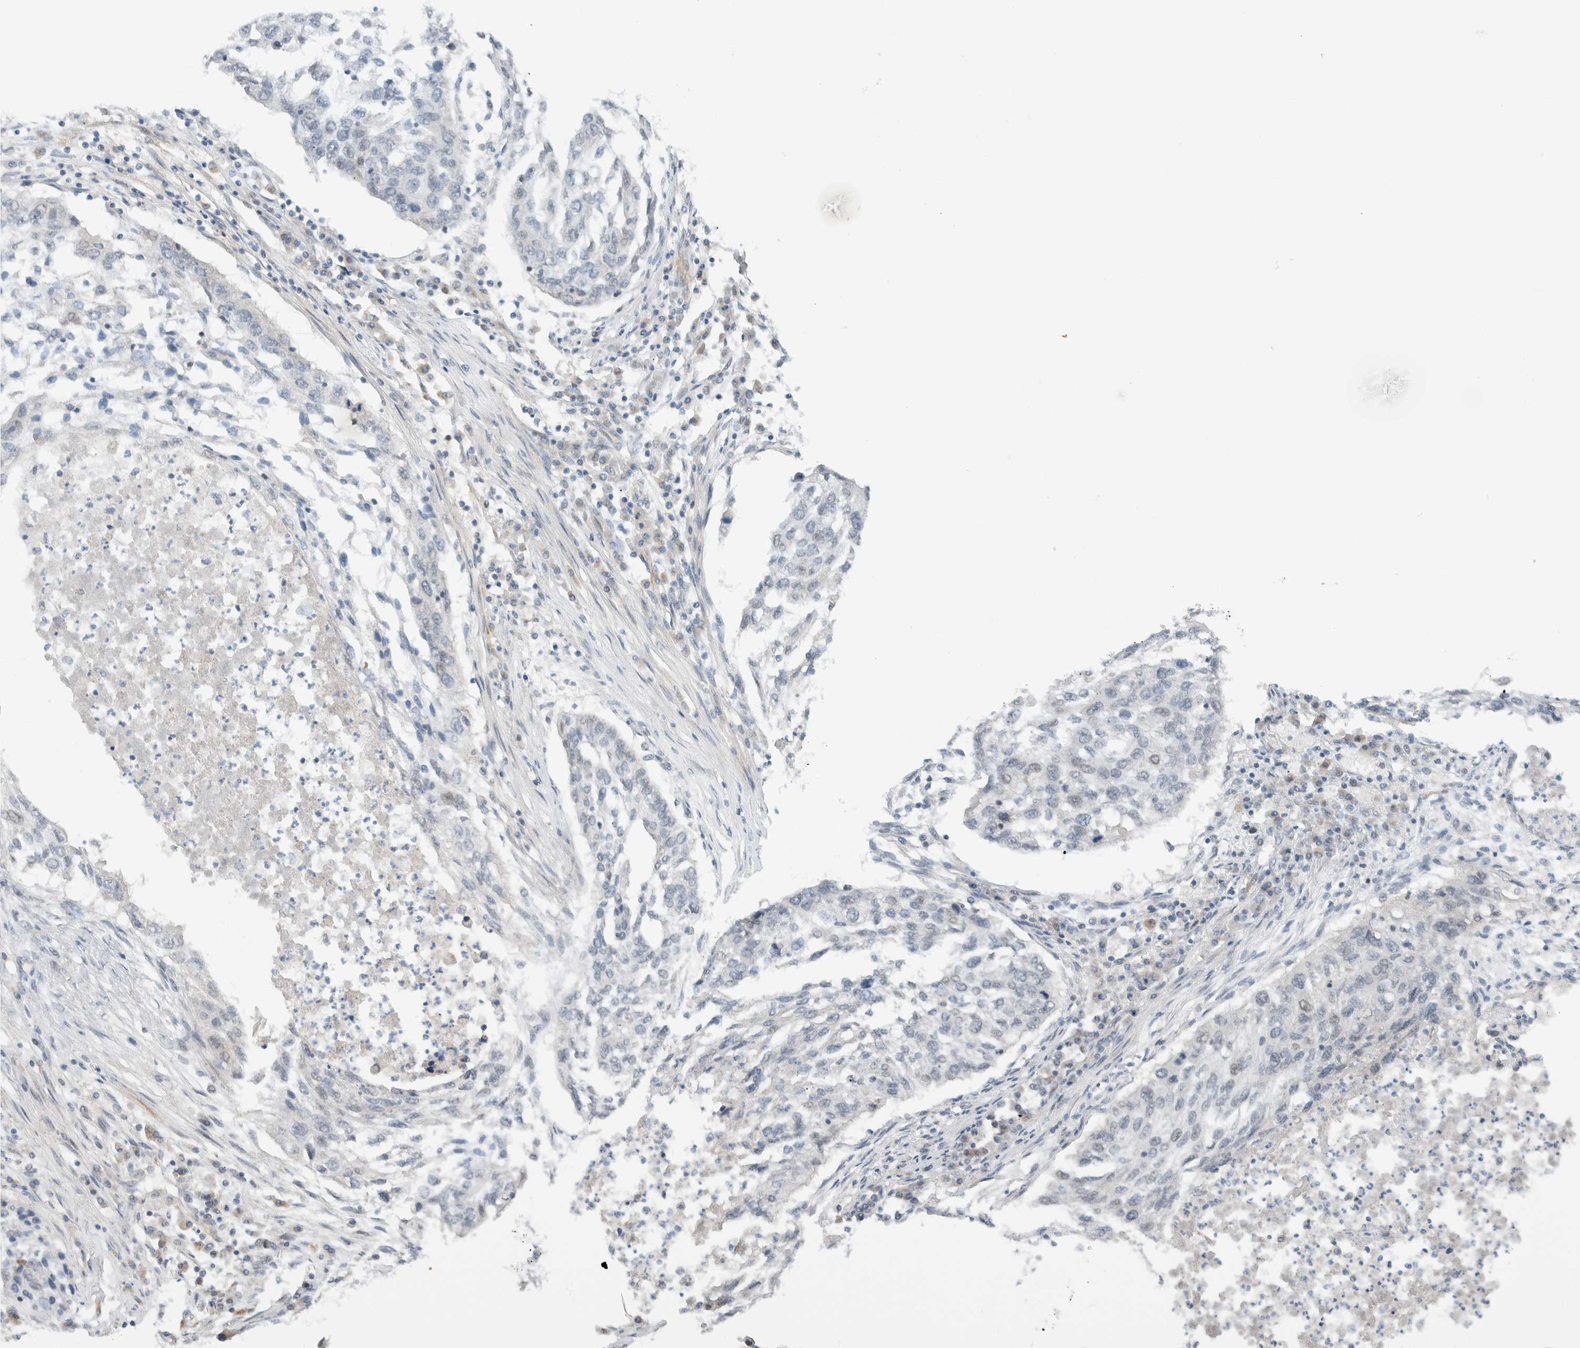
{"staining": {"intensity": "negative", "quantity": "none", "location": "none"}, "tissue": "lung cancer", "cell_type": "Tumor cells", "image_type": "cancer", "snomed": [{"axis": "morphology", "description": "Squamous cell carcinoma, NOS"}, {"axis": "topography", "description": "Lung"}], "caption": "Immunohistochemical staining of squamous cell carcinoma (lung) exhibits no significant expression in tumor cells. The staining was performed using DAB to visualize the protein expression in brown, while the nuclei were stained in blue with hematoxylin (Magnification: 20x).", "gene": "C8orf76", "patient": {"sex": "female", "age": 63}}